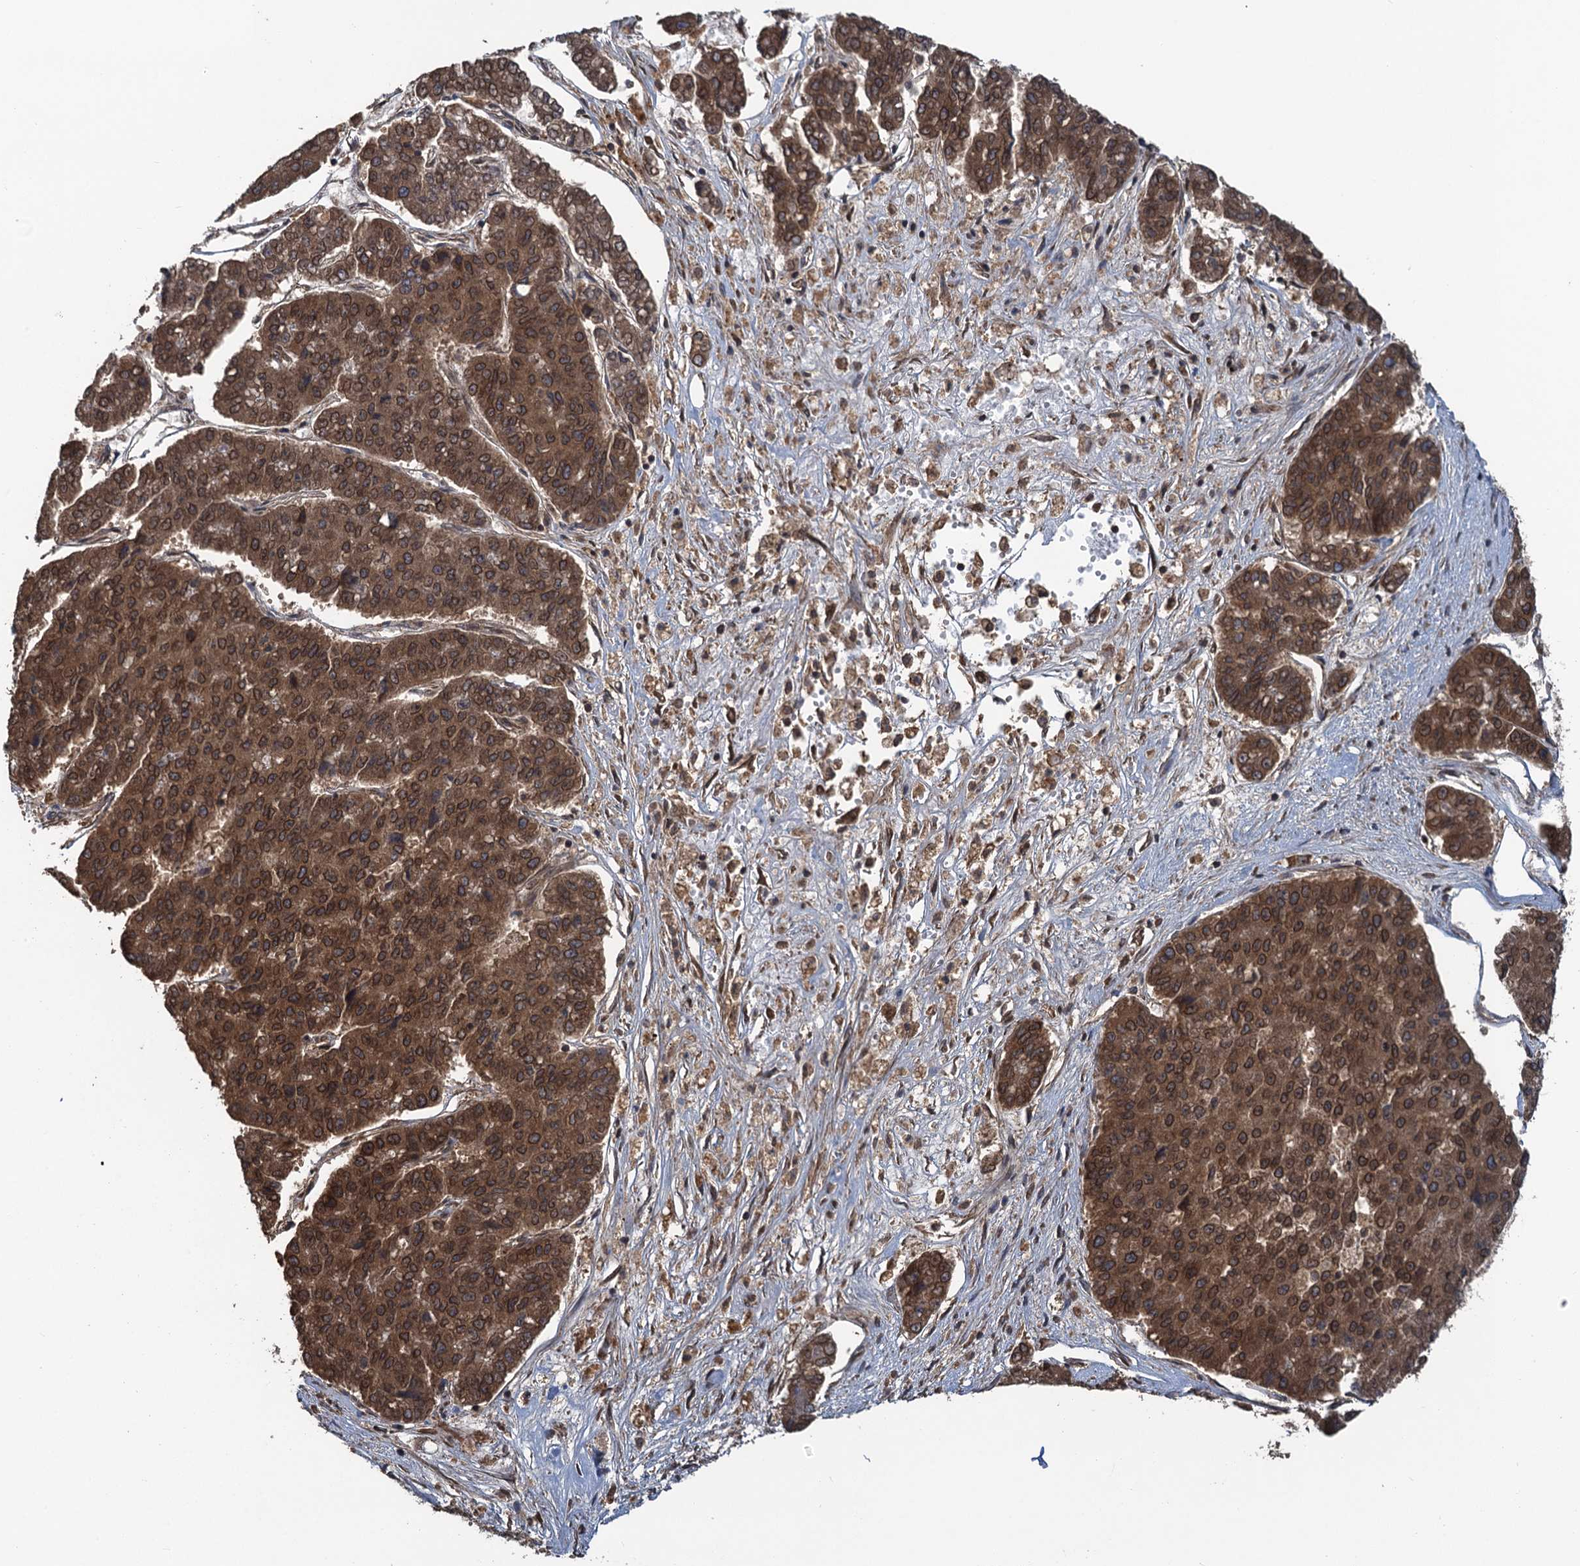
{"staining": {"intensity": "moderate", "quantity": ">75%", "location": "cytoplasmic/membranous,nuclear"}, "tissue": "pancreatic cancer", "cell_type": "Tumor cells", "image_type": "cancer", "snomed": [{"axis": "morphology", "description": "Adenocarcinoma, NOS"}, {"axis": "topography", "description": "Pancreas"}], "caption": "The micrograph shows immunohistochemical staining of pancreatic cancer (adenocarcinoma). There is moderate cytoplasmic/membranous and nuclear expression is identified in about >75% of tumor cells.", "gene": "GLE1", "patient": {"sex": "male", "age": 50}}